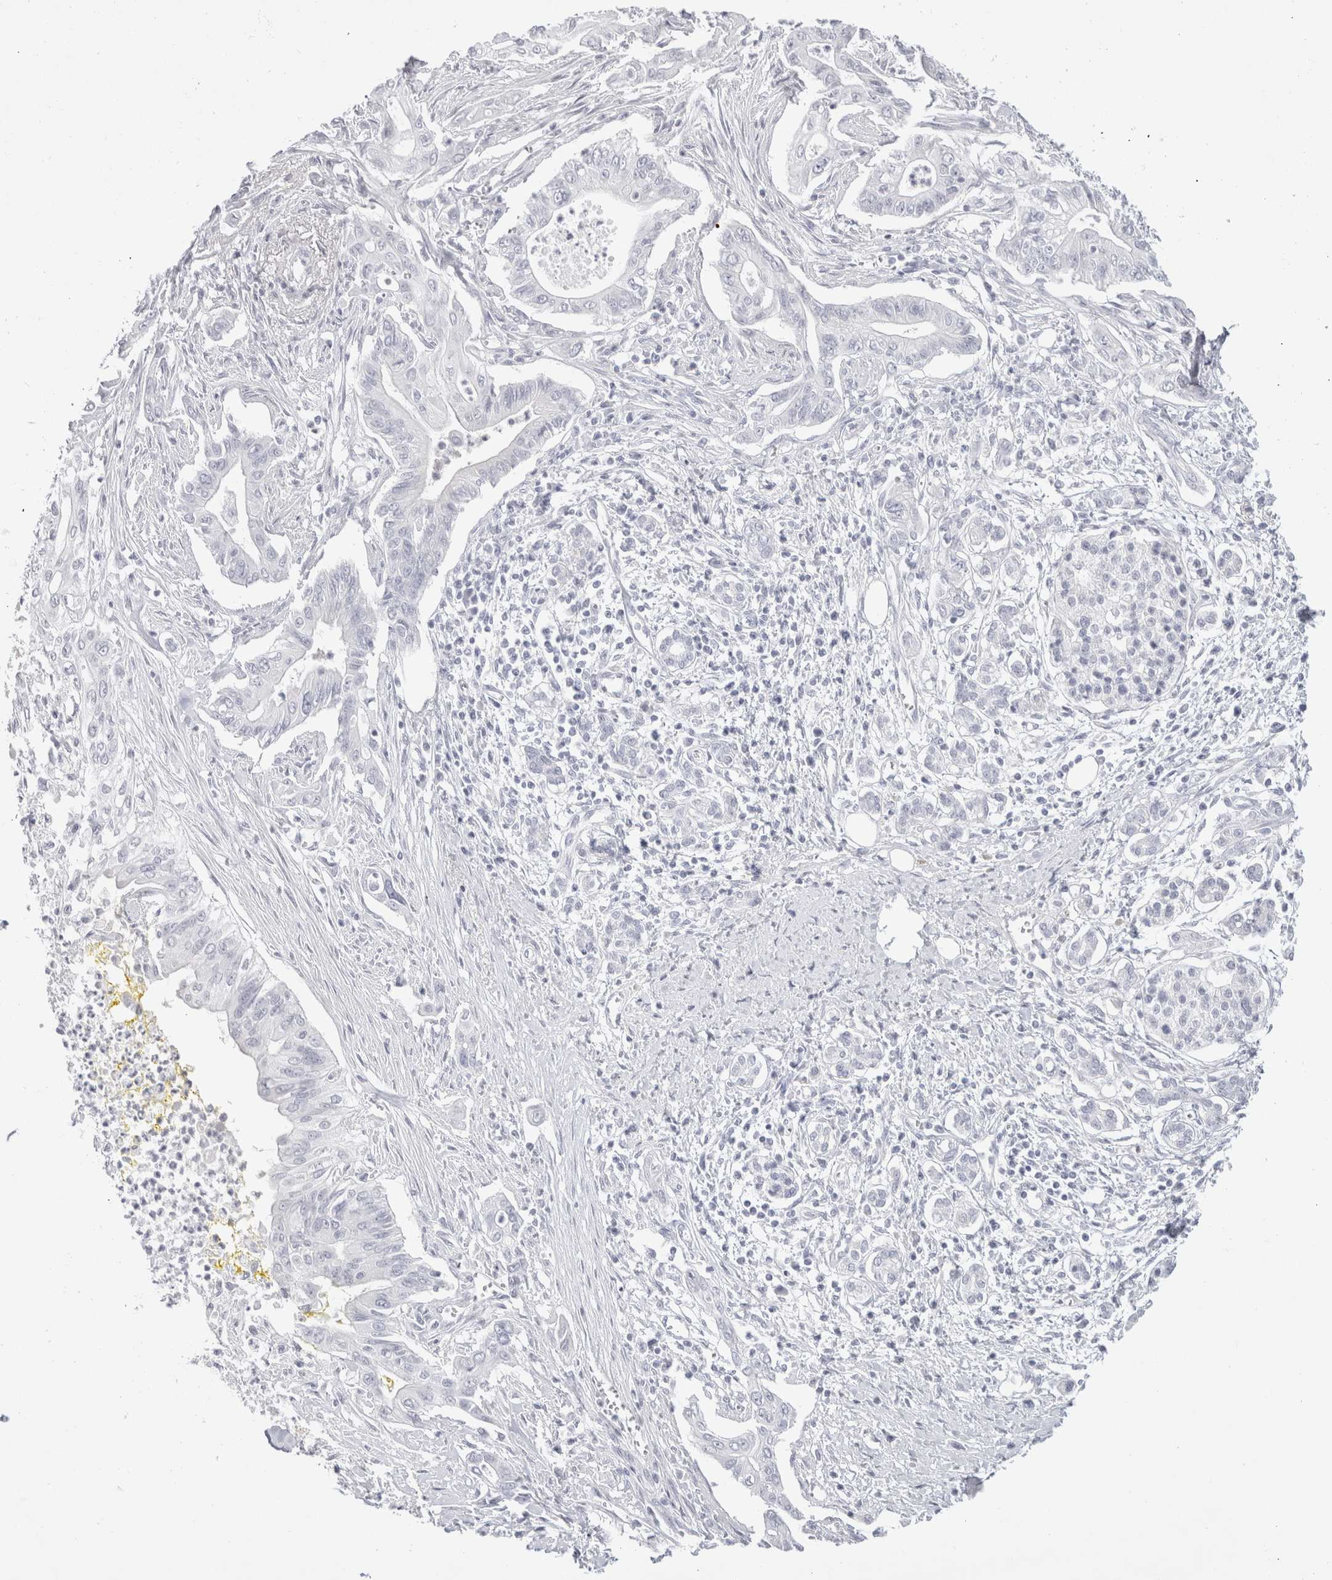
{"staining": {"intensity": "negative", "quantity": "none", "location": "none"}, "tissue": "pancreatic cancer", "cell_type": "Tumor cells", "image_type": "cancer", "snomed": [{"axis": "morphology", "description": "Adenocarcinoma, NOS"}, {"axis": "topography", "description": "Pancreas"}], "caption": "An immunohistochemistry (IHC) micrograph of adenocarcinoma (pancreatic) is shown. There is no staining in tumor cells of adenocarcinoma (pancreatic). (IHC, brightfield microscopy, high magnification).", "gene": "GARIN1A", "patient": {"sex": "male", "age": 58}}